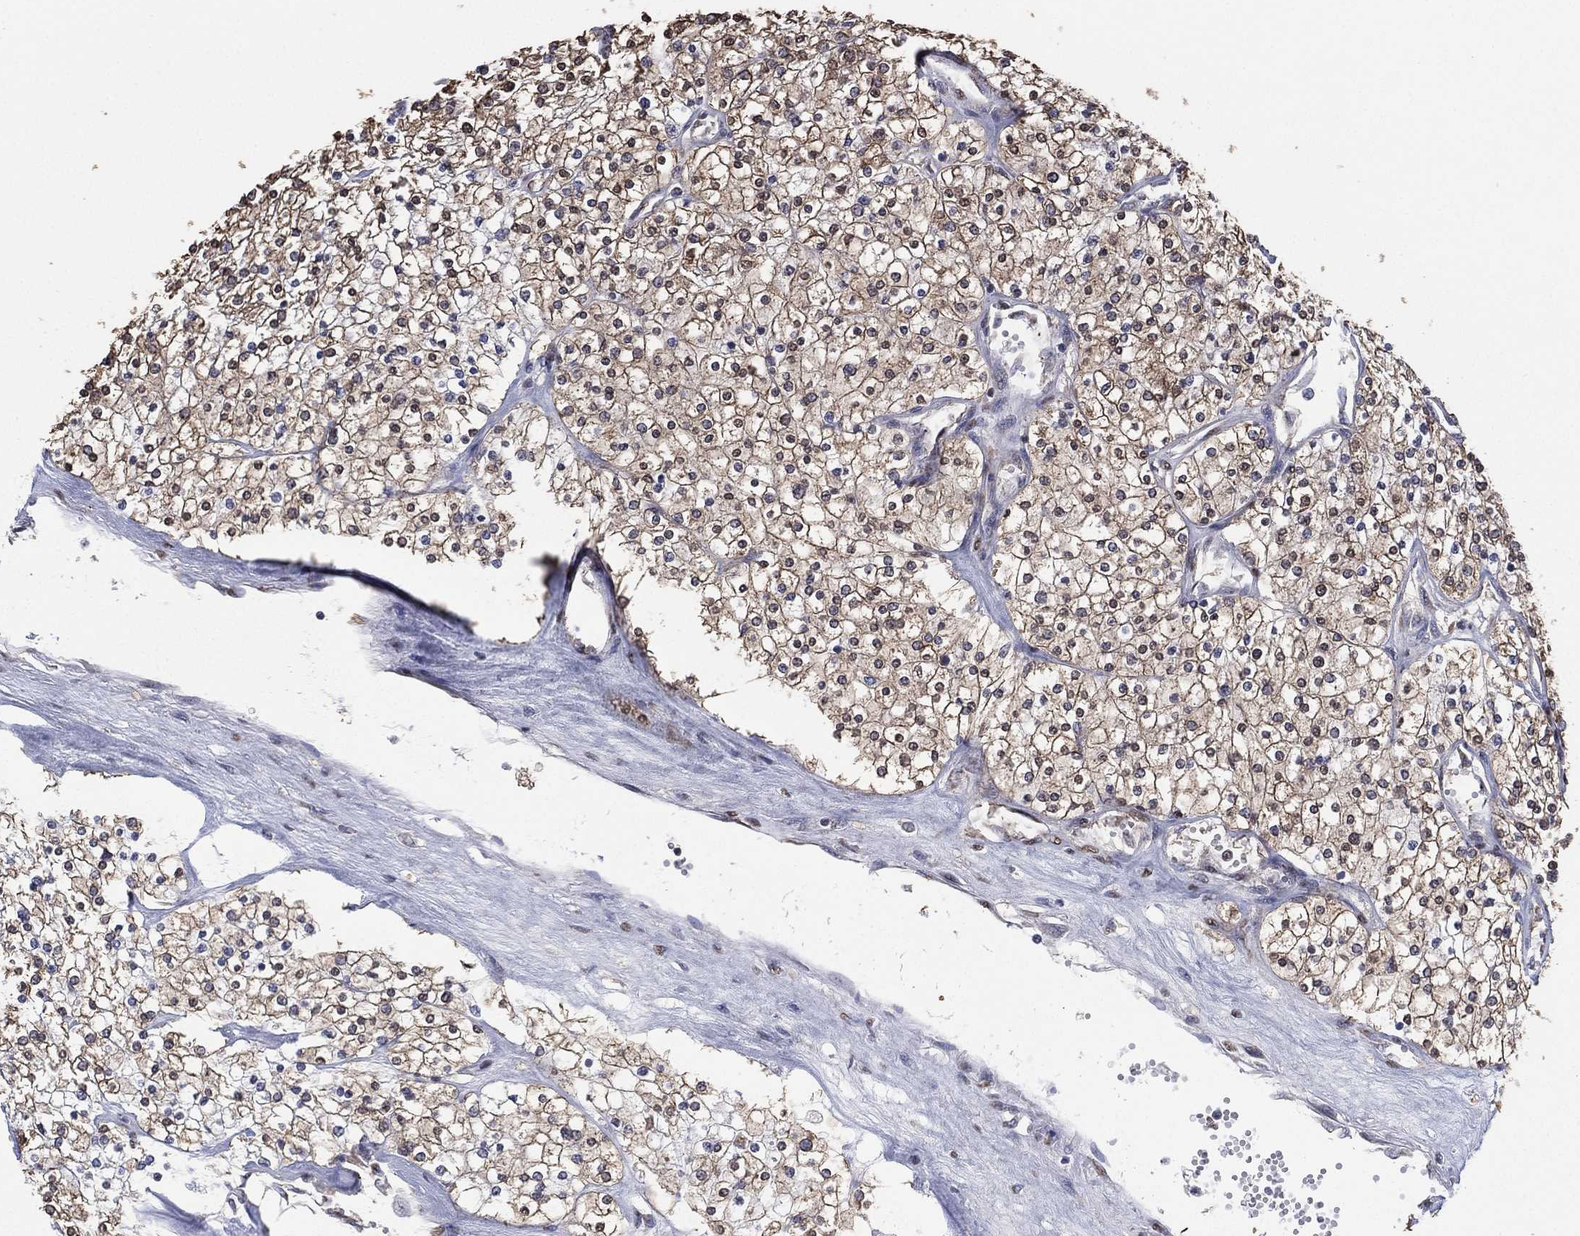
{"staining": {"intensity": "weak", "quantity": ">75%", "location": "cytoplasmic/membranous"}, "tissue": "renal cancer", "cell_type": "Tumor cells", "image_type": "cancer", "snomed": [{"axis": "morphology", "description": "Adenocarcinoma, NOS"}, {"axis": "topography", "description": "Kidney"}], "caption": "Protein staining reveals weak cytoplasmic/membranous positivity in approximately >75% of tumor cells in renal cancer (adenocarcinoma). (IHC, brightfield microscopy, high magnification).", "gene": "ALDH7A1", "patient": {"sex": "male", "age": 80}}